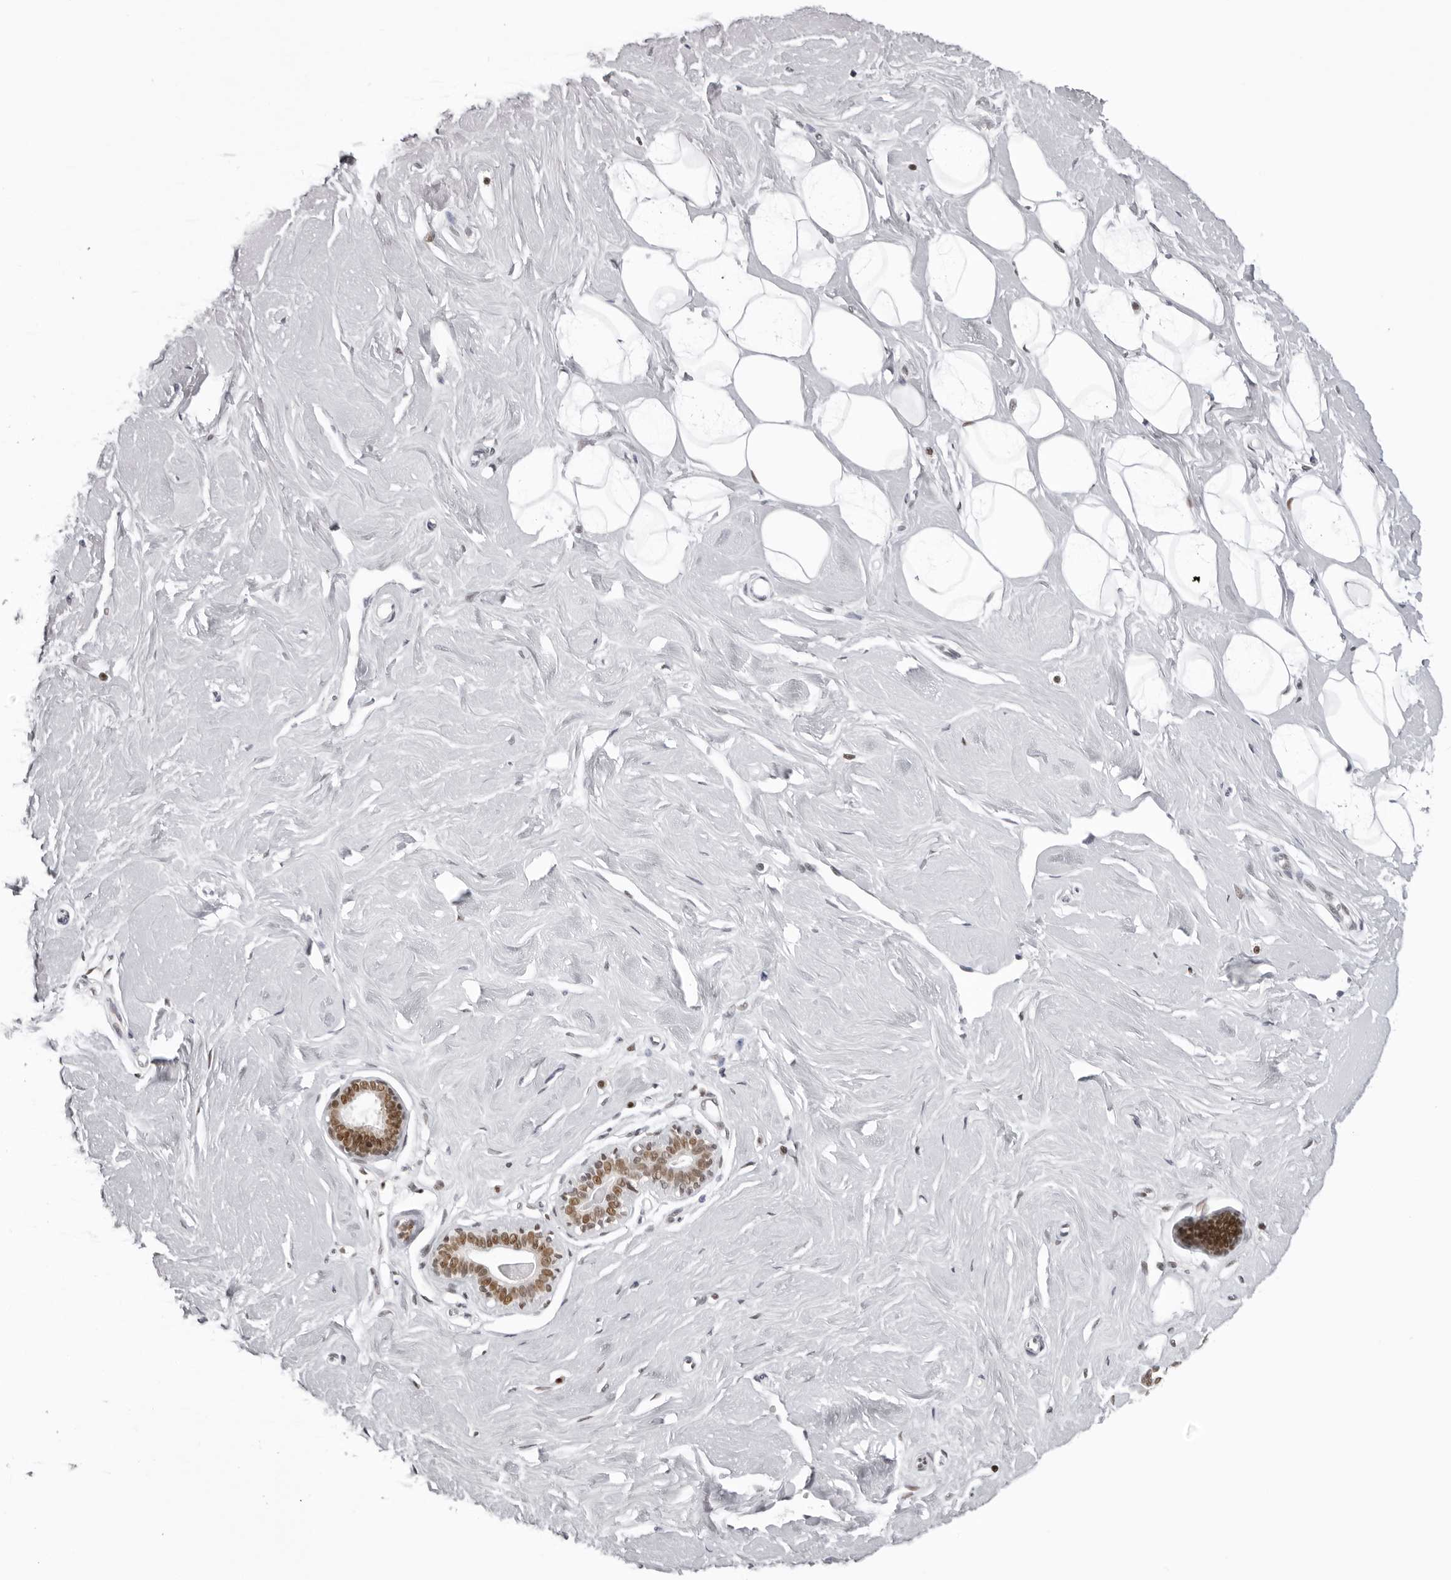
{"staining": {"intensity": "negative", "quantity": "none", "location": "none"}, "tissue": "breast", "cell_type": "Adipocytes", "image_type": "normal", "snomed": [{"axis": "morphology", "description": "Normal tissue, NOS"}, {"axis": "topography", "description": "Breast"}], "caption": "Immunohistochemistry micrograph of unremarkable breast: breast stained with DAB (3,3'-diaminobenzidine) shows no significant protein staining in adipocytes. (IHC, brightfield microscopy, high magnification).", "gene": "HEXIM2", "patient": {"sex": "female", "age": 23}}